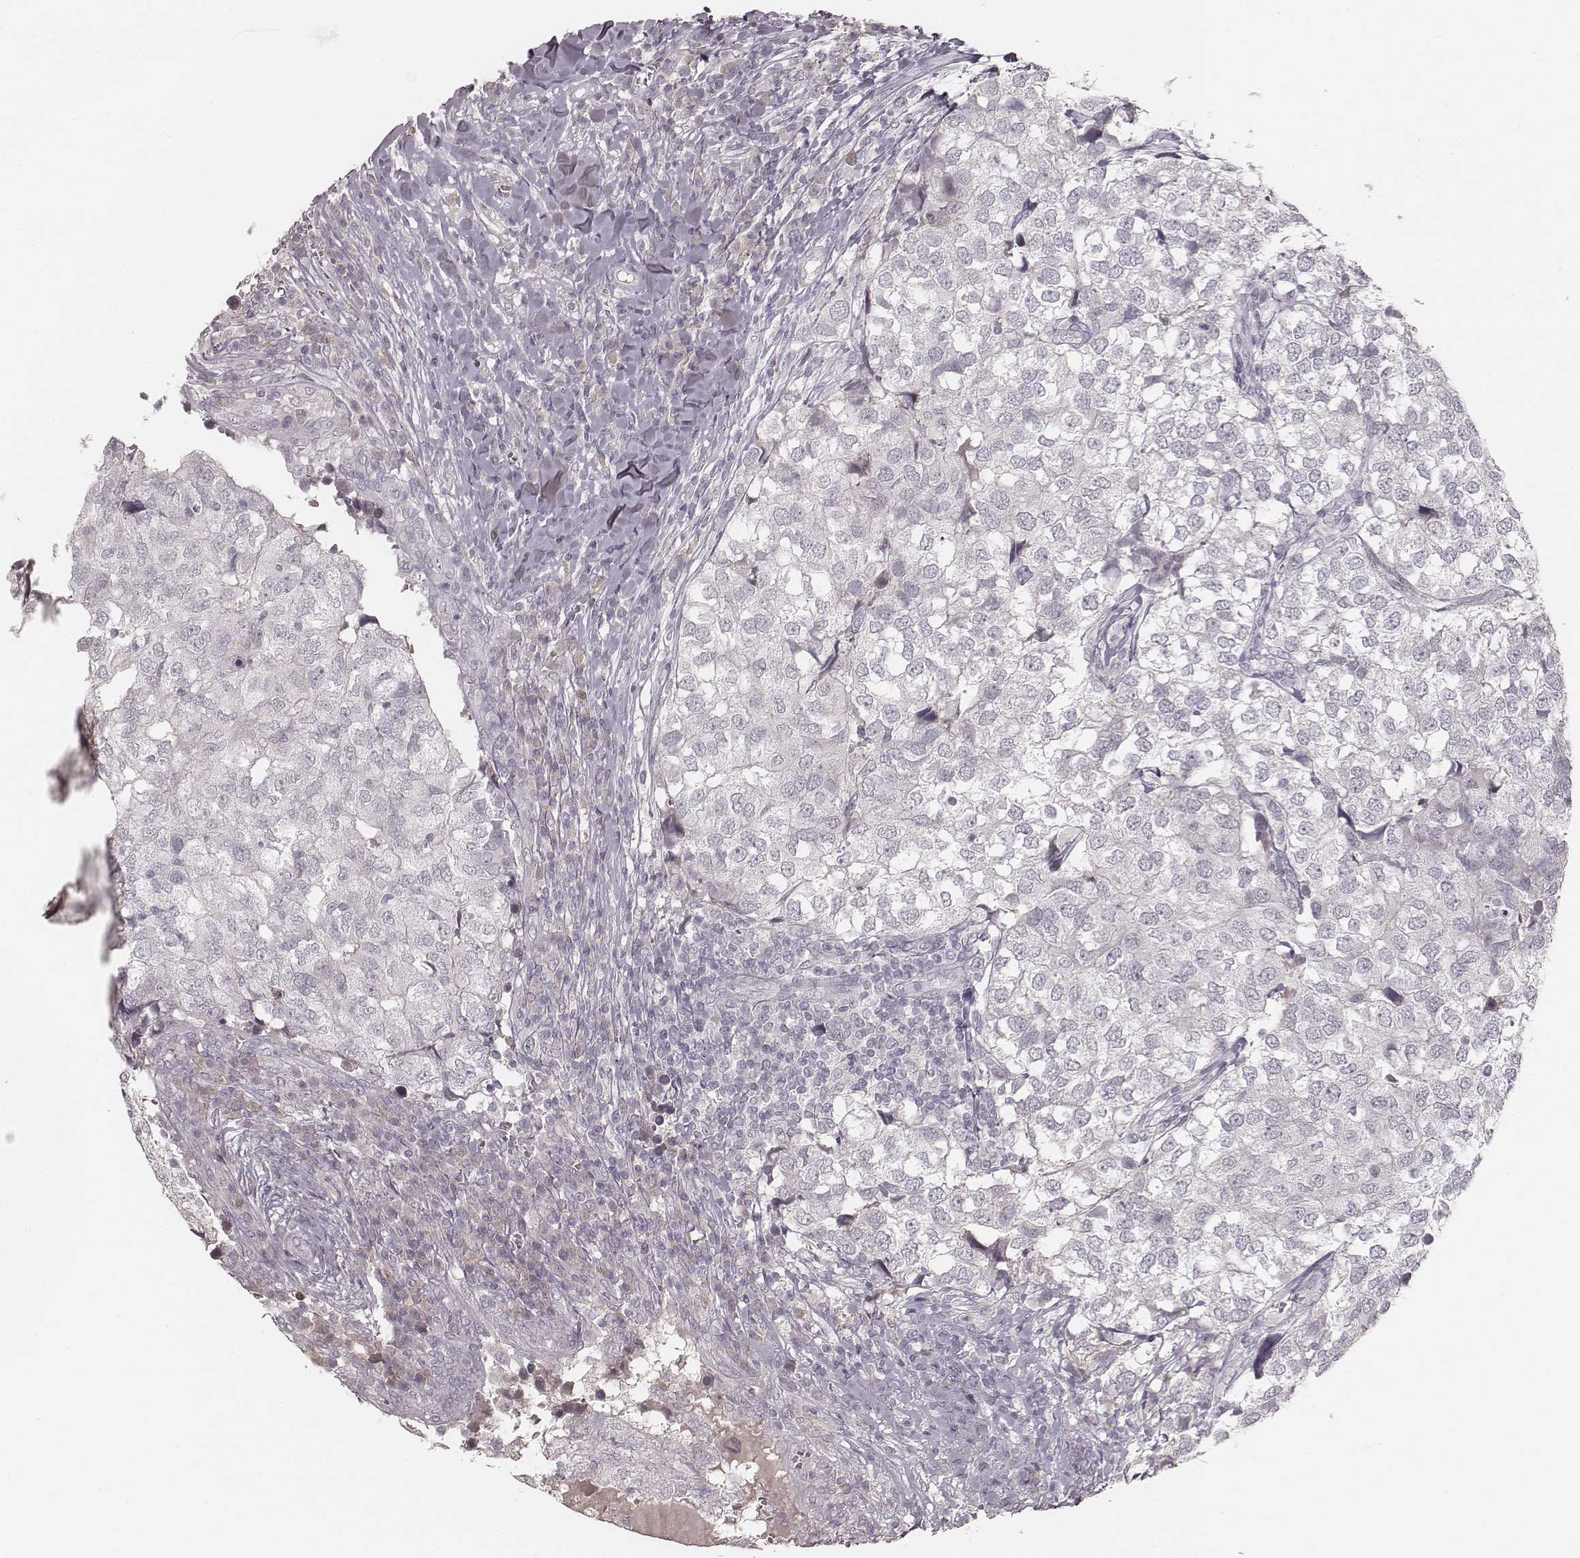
{"staining": {"intensity": "negative", "quantity": "none", "location": "none"}, "tissue": "breast cancer", "cell_type": "Tumor cells", "image_type": "cancer", "snomed": [{"axis": "morphology", "description": "Duct carcinoma"}, {"axis": "topography", "description": "Breast"}], "caption": "Immunohistochemistry micrograph of human breast cancer (invasive ductal carcinoma) stained for a protein (brown), which demonstrates no staining in tumor cells.", "gene": "LY6K", "patient": {"sex": "female", "age": 30}}